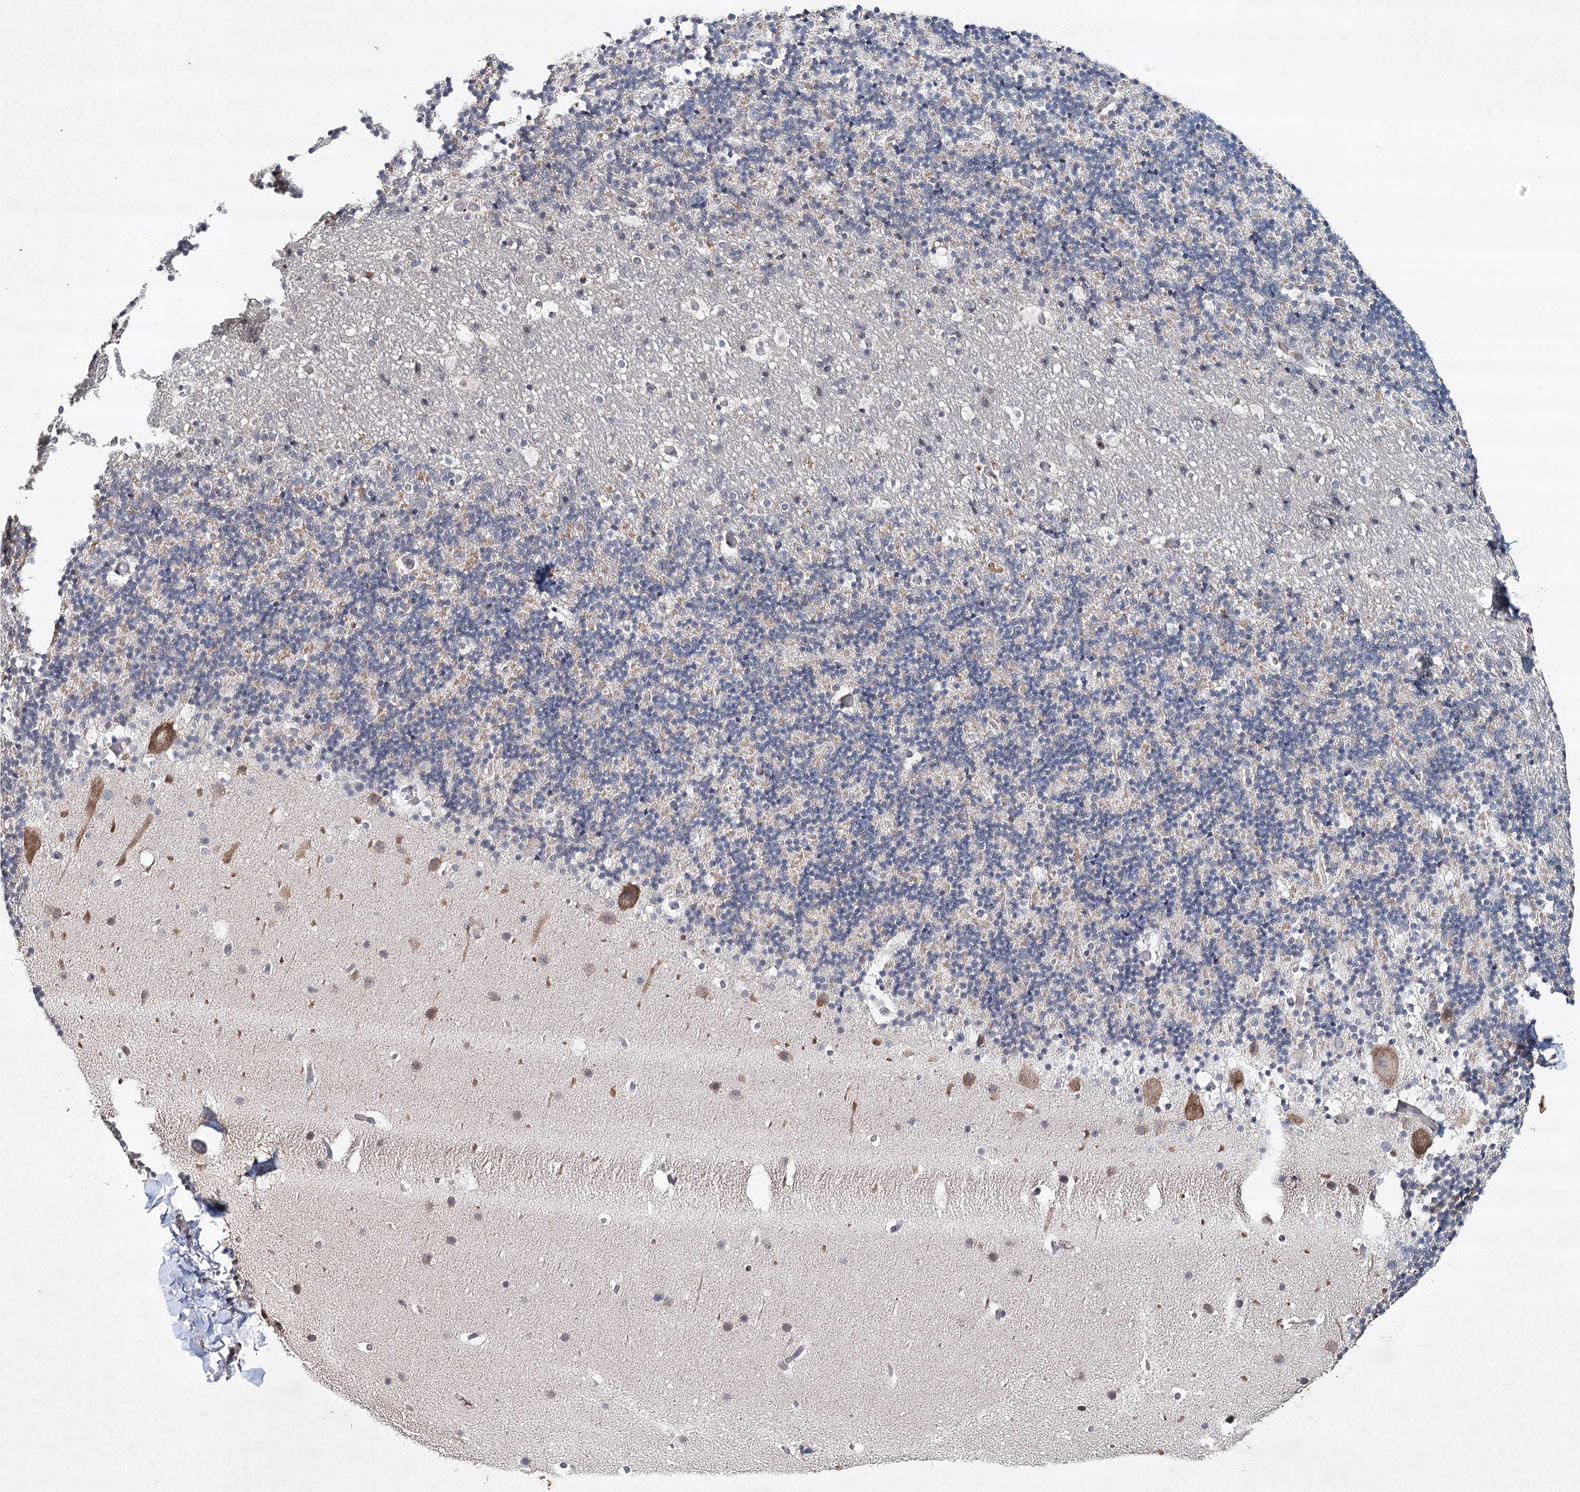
{"staining": {"intensity": "negative", "quantity": "none", "location": "none"}, "tissue": "cerebellum", "cell_type": "Cells in granular layer", "image_type": "normal", "snomed": [{"axis": "morphology", "description": "Normal tissue, NOS"}, {"axis": "topography", "description": "Cerebellum"}], "caption": "Immunohistochemistry histopathology image of normal human cerebellum stained for a protein (brown), which demonstrates no positivity in cells in granular layer.", "gene": "SYNPO", "patient": {"sex": "male", "age": 57}}